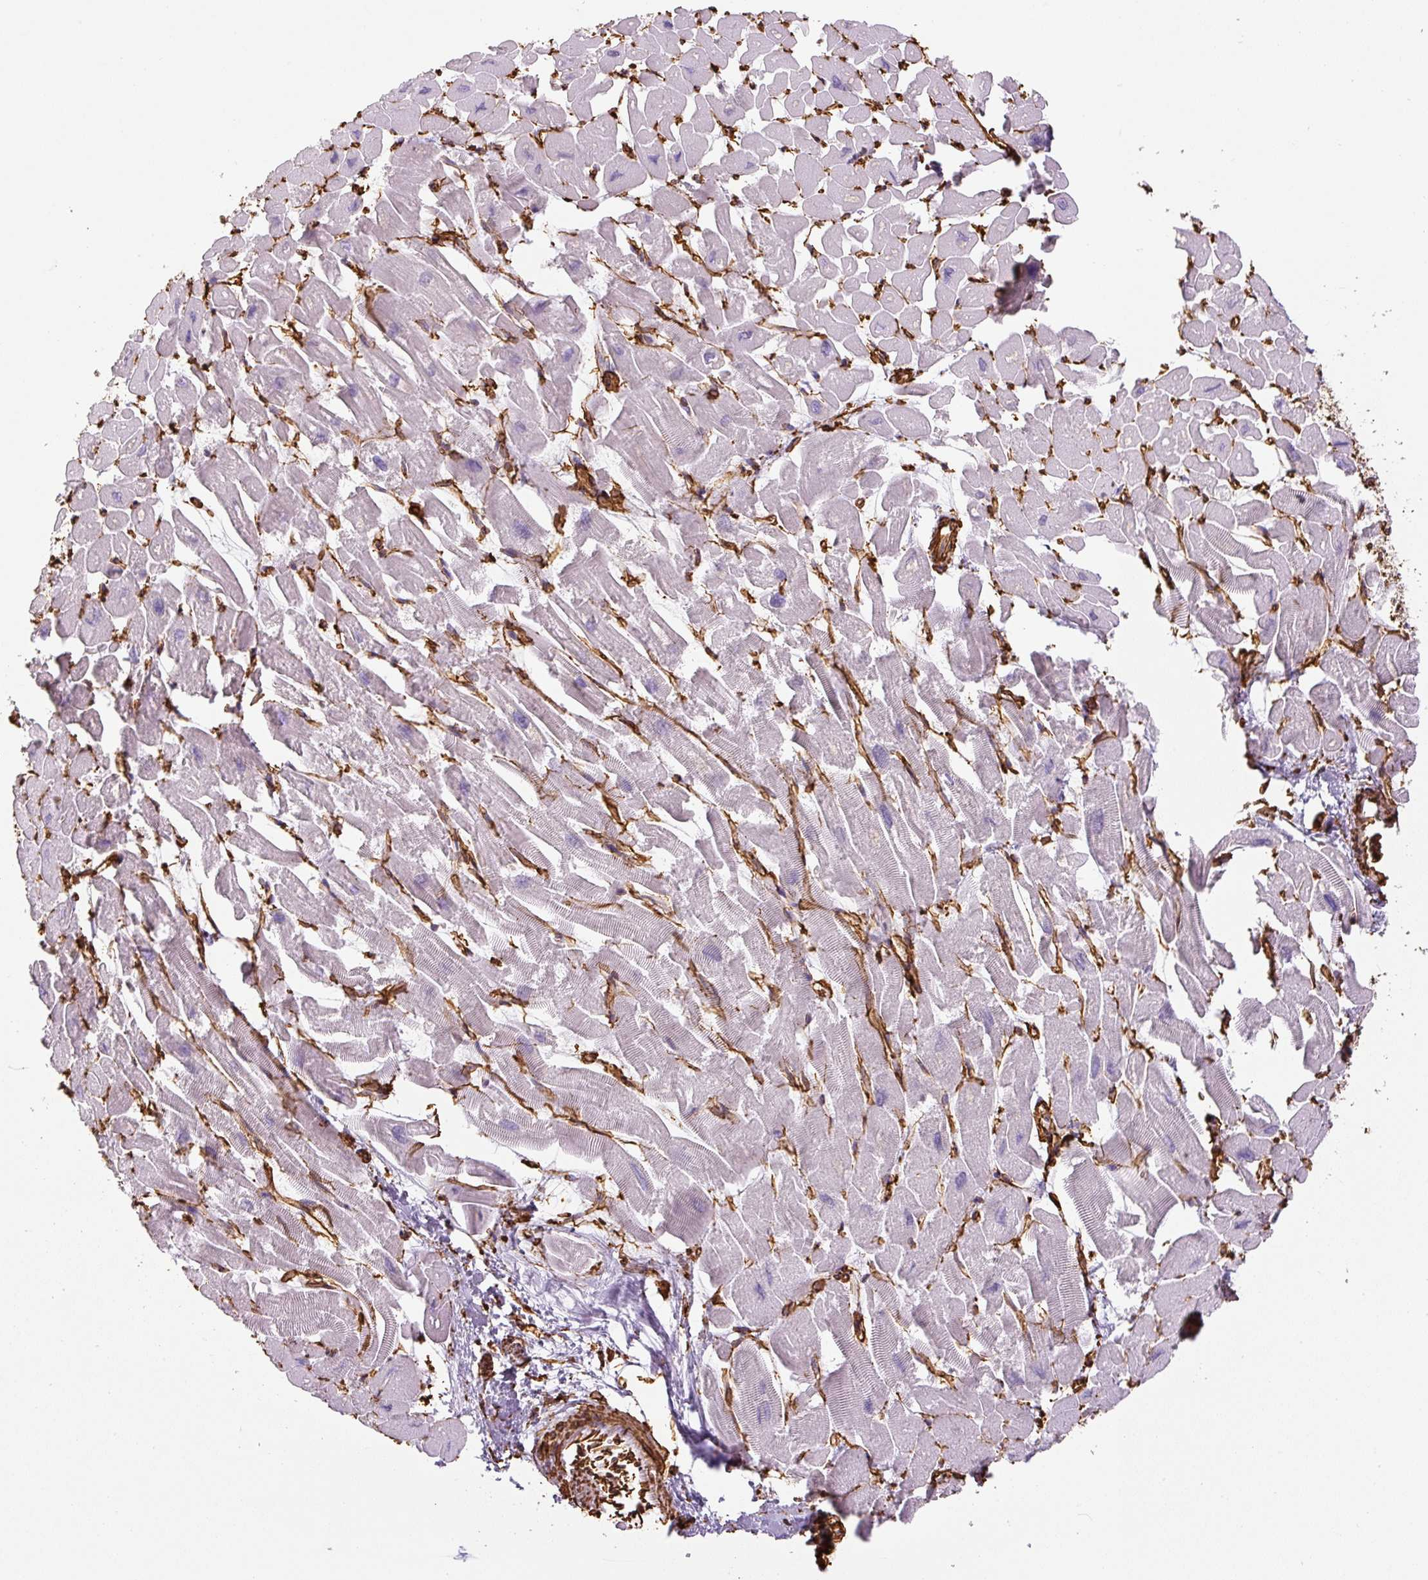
{"staining": {"intensity": "negative", "quantity": "none", "location": "none"}, "tissue": "heart muscle", "cell_type": "Cardiomyocytes", "image_type": "normal", "snomed": [{"axis": "morphology", "description": "Normal tissue, NOS"}, {"axis": "topography", "description": "Heart"}], "caption": "Immunohistochemistry (IHC) photomicrograph of unremarkable heart muscle: human heart muscle stained with DAB exhibits no significant protein positivity in cardiomyocytes. (DAB (3,3'-diaminobenzidine) immunohistochemistry (IHC) with hematoxylin counter stain).", "gene": "VIM", "patient": {"sex": "male", "age": 54}}